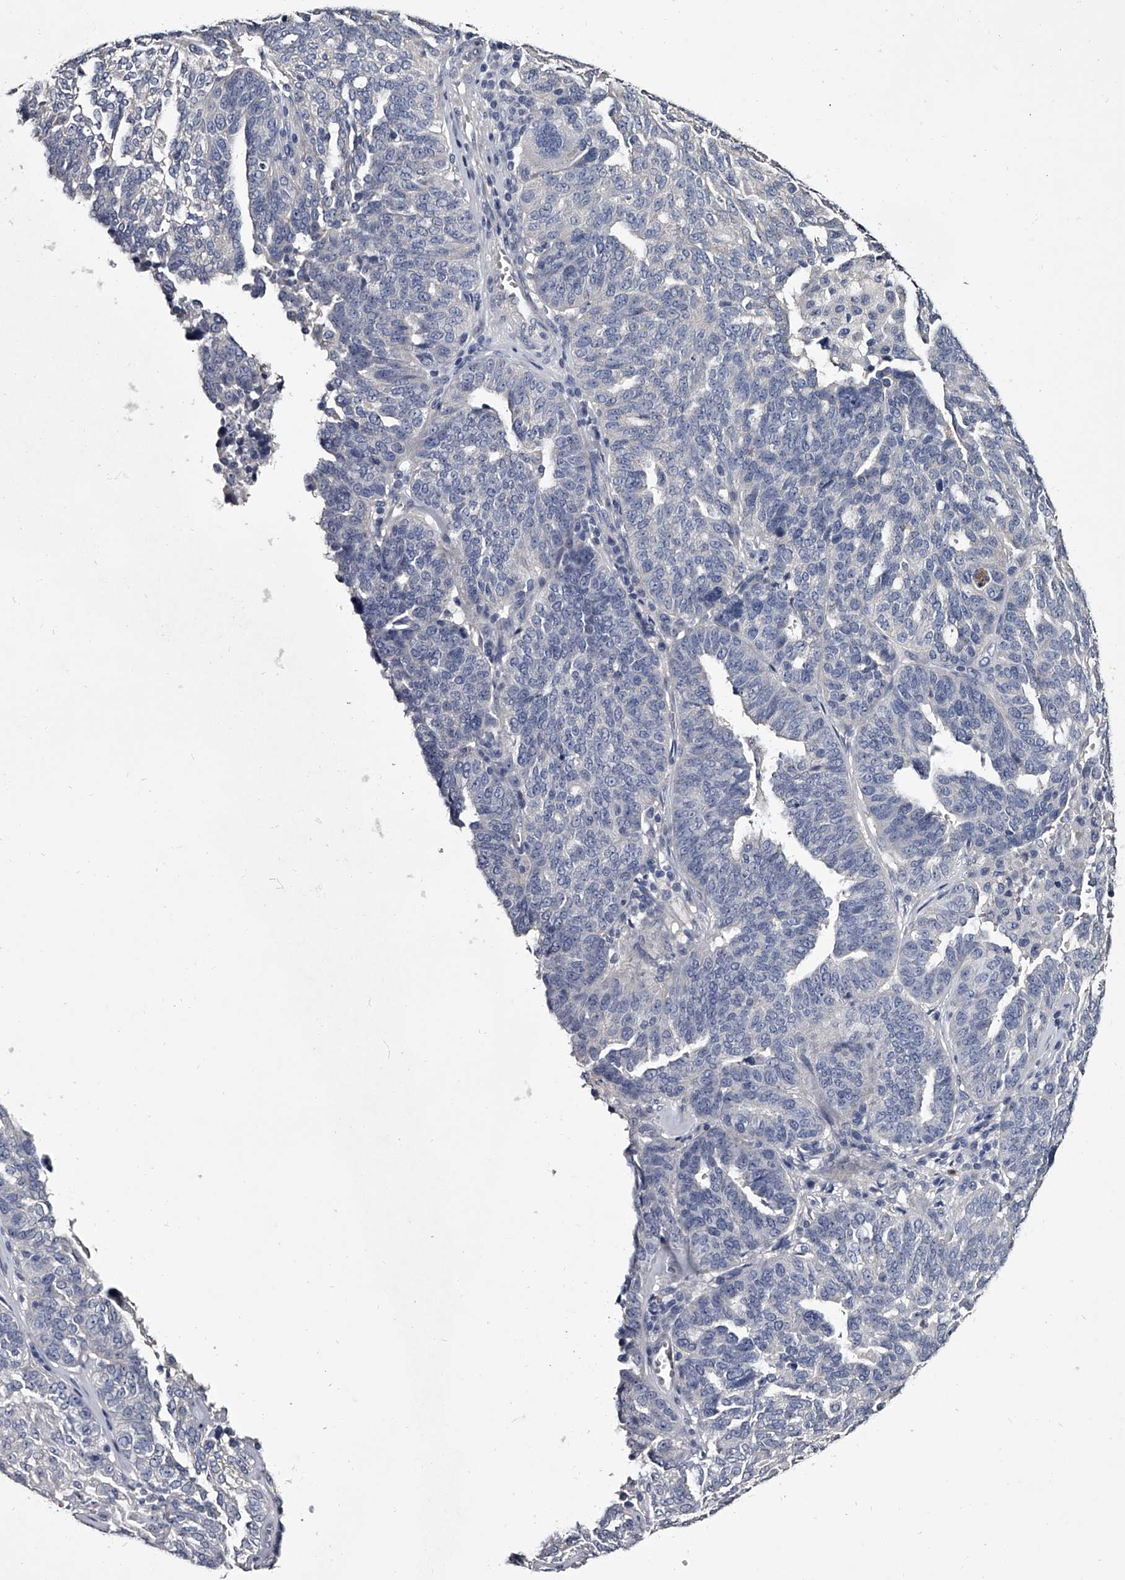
{"staining": {"intensity": "negative", "quantity": "none", "location": "none"}, "tissue": "ovarian cancer", "cell_type": "Tumor cells", "image_type": "cancer", "snomed": [{"axis": "morphology", "description": "Cystadenocarcinoma, serous, NOS"}, {"axis": "topography", "description": "Ovary"}], "caption": "An image of human ovarian cancer is negative for staining in tumor cells.", "gene": "GAPVD1", "patient": {"sex": "female", "age": 59}}